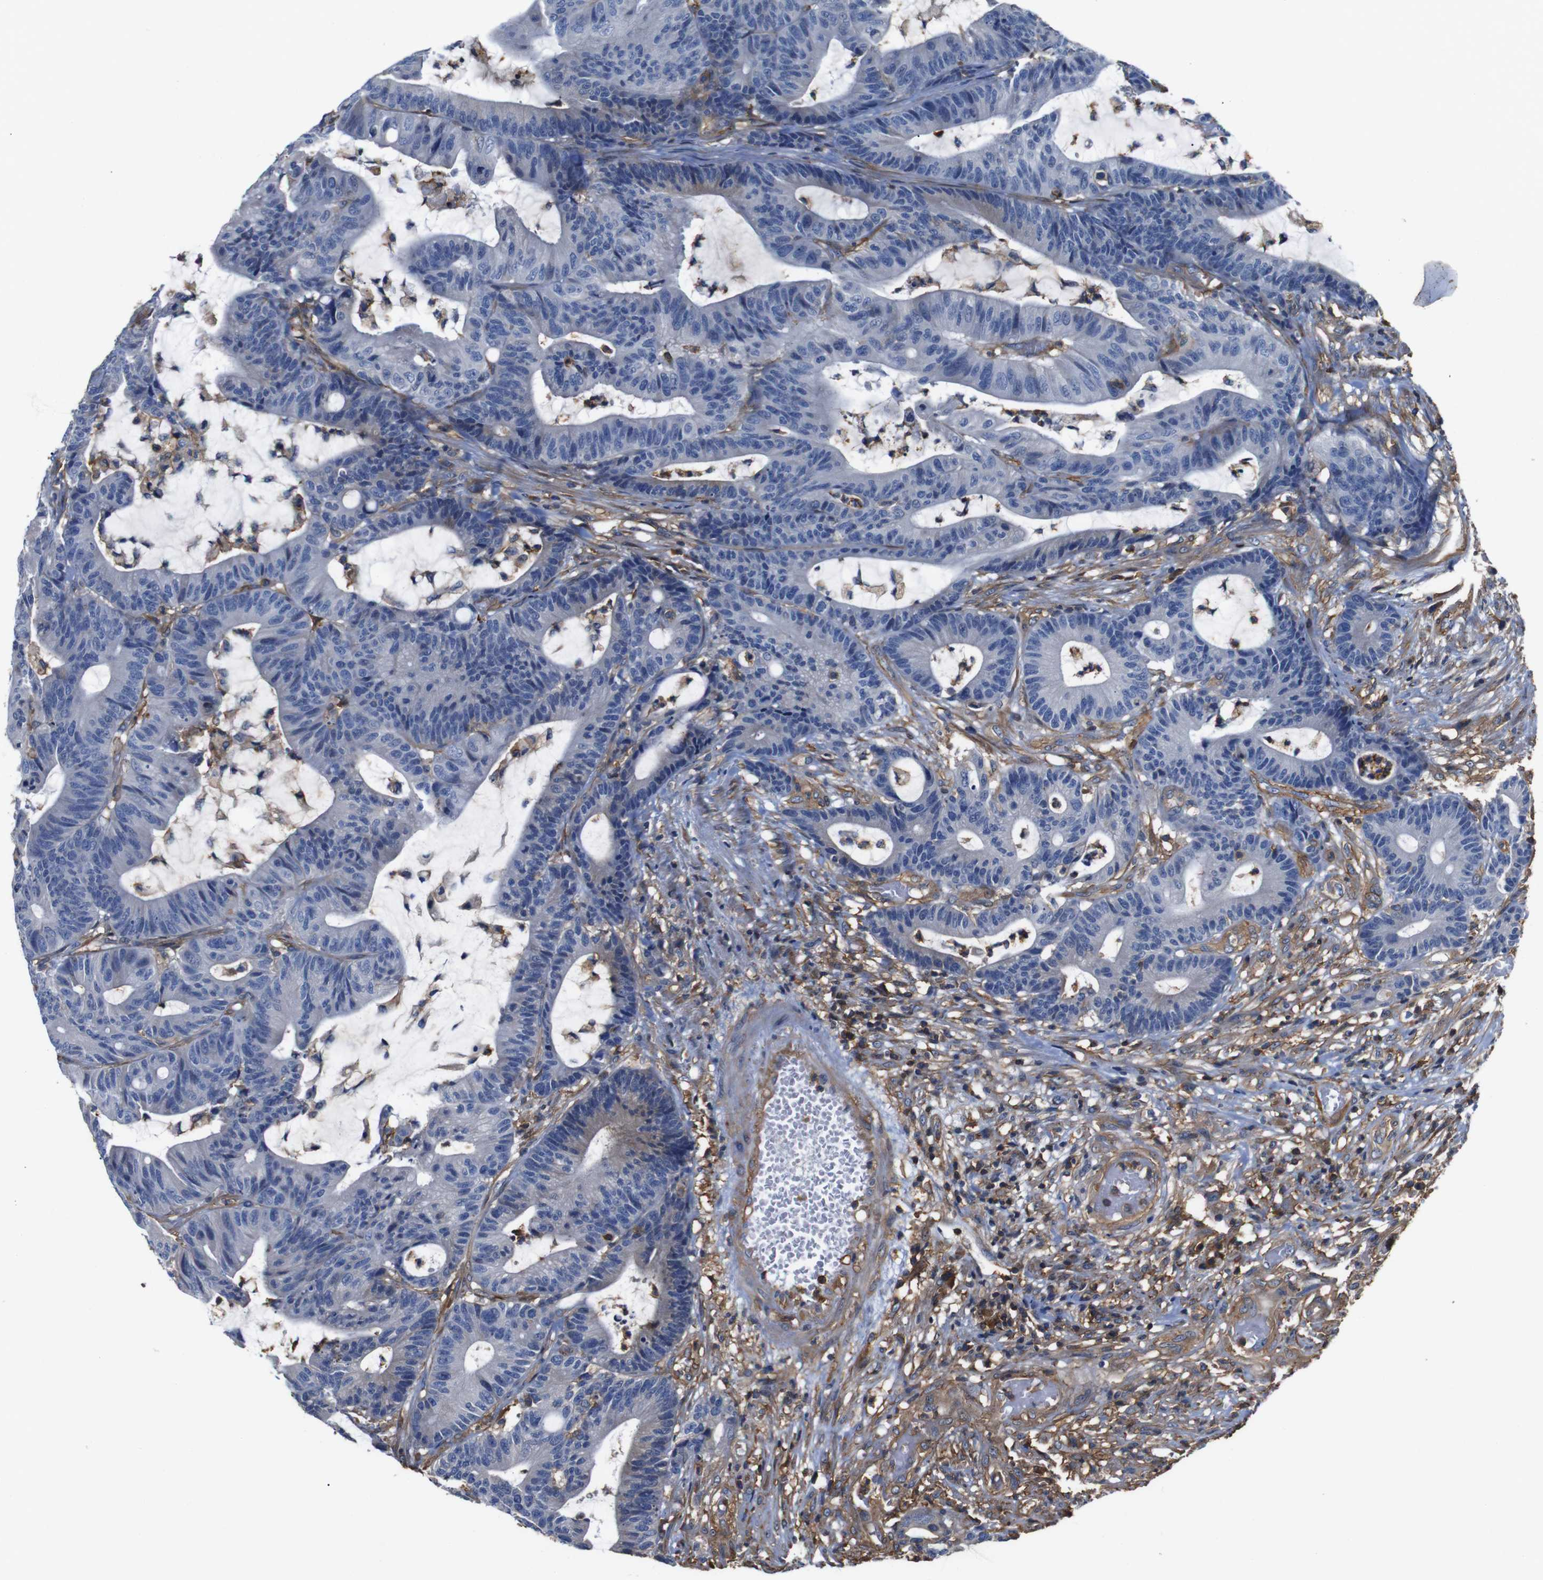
{"staining": {"intensity": "negative", "quantity": "none", "location": "none"}, "tissue": "colorectal cancer", "cell_type": "Tumor cells", "image_type": "cancer", "snomed": [{"axis": "morphology", "description": "Adenocarcinoma, NOS"}, {"axis": "topography", "description": "Colon"}], "caption": "DAB immunohistochemical staining of adenocarcinoma (colorectal) exhibits no significant staining in tumor cells. The staining is performed using DAB (3,3'-diaminobenzidine) brown chromogen with nuclei counter-stained in using hematoxylin.", "gene": "PI4KA", "patient": {"sex": "female", "age": 84}}